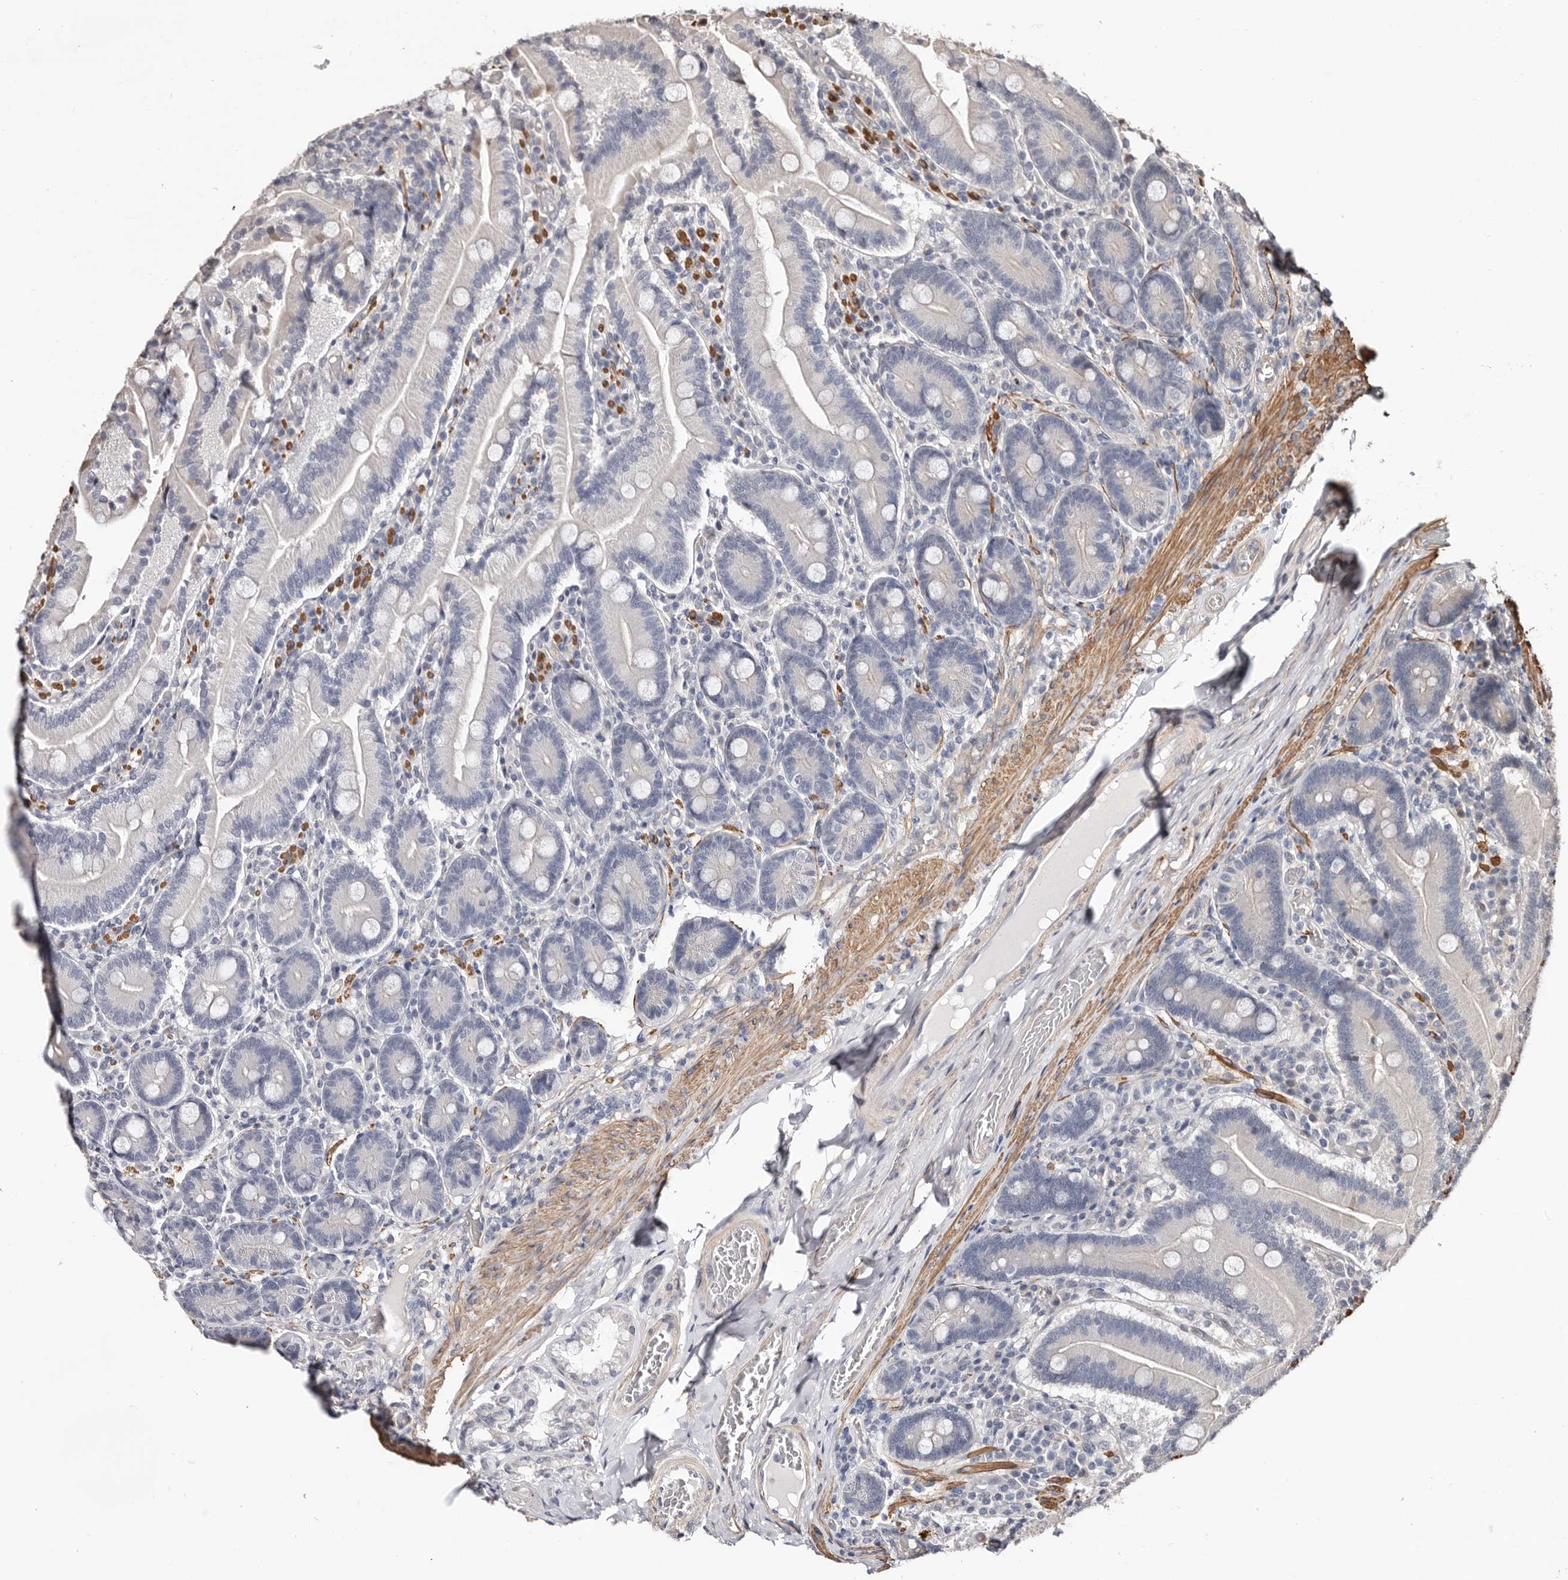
{"staining": {"intensity": "negative", "quantity": "none", "location": "none"}, "tissue": "duodenum", "cell_type": "Glandular cells", "image_type": "normal", "snomed": [{"axis": "morphology", "description": "Normal tissue, NOS"}, {"axis": "topography", "description": "Duodenum"}], "caption": "The micrograph reveals no staining of glandular cells in normal duodenum.", "gene": "TRIP13", "patient": {"sex": "female", "age": 62}}